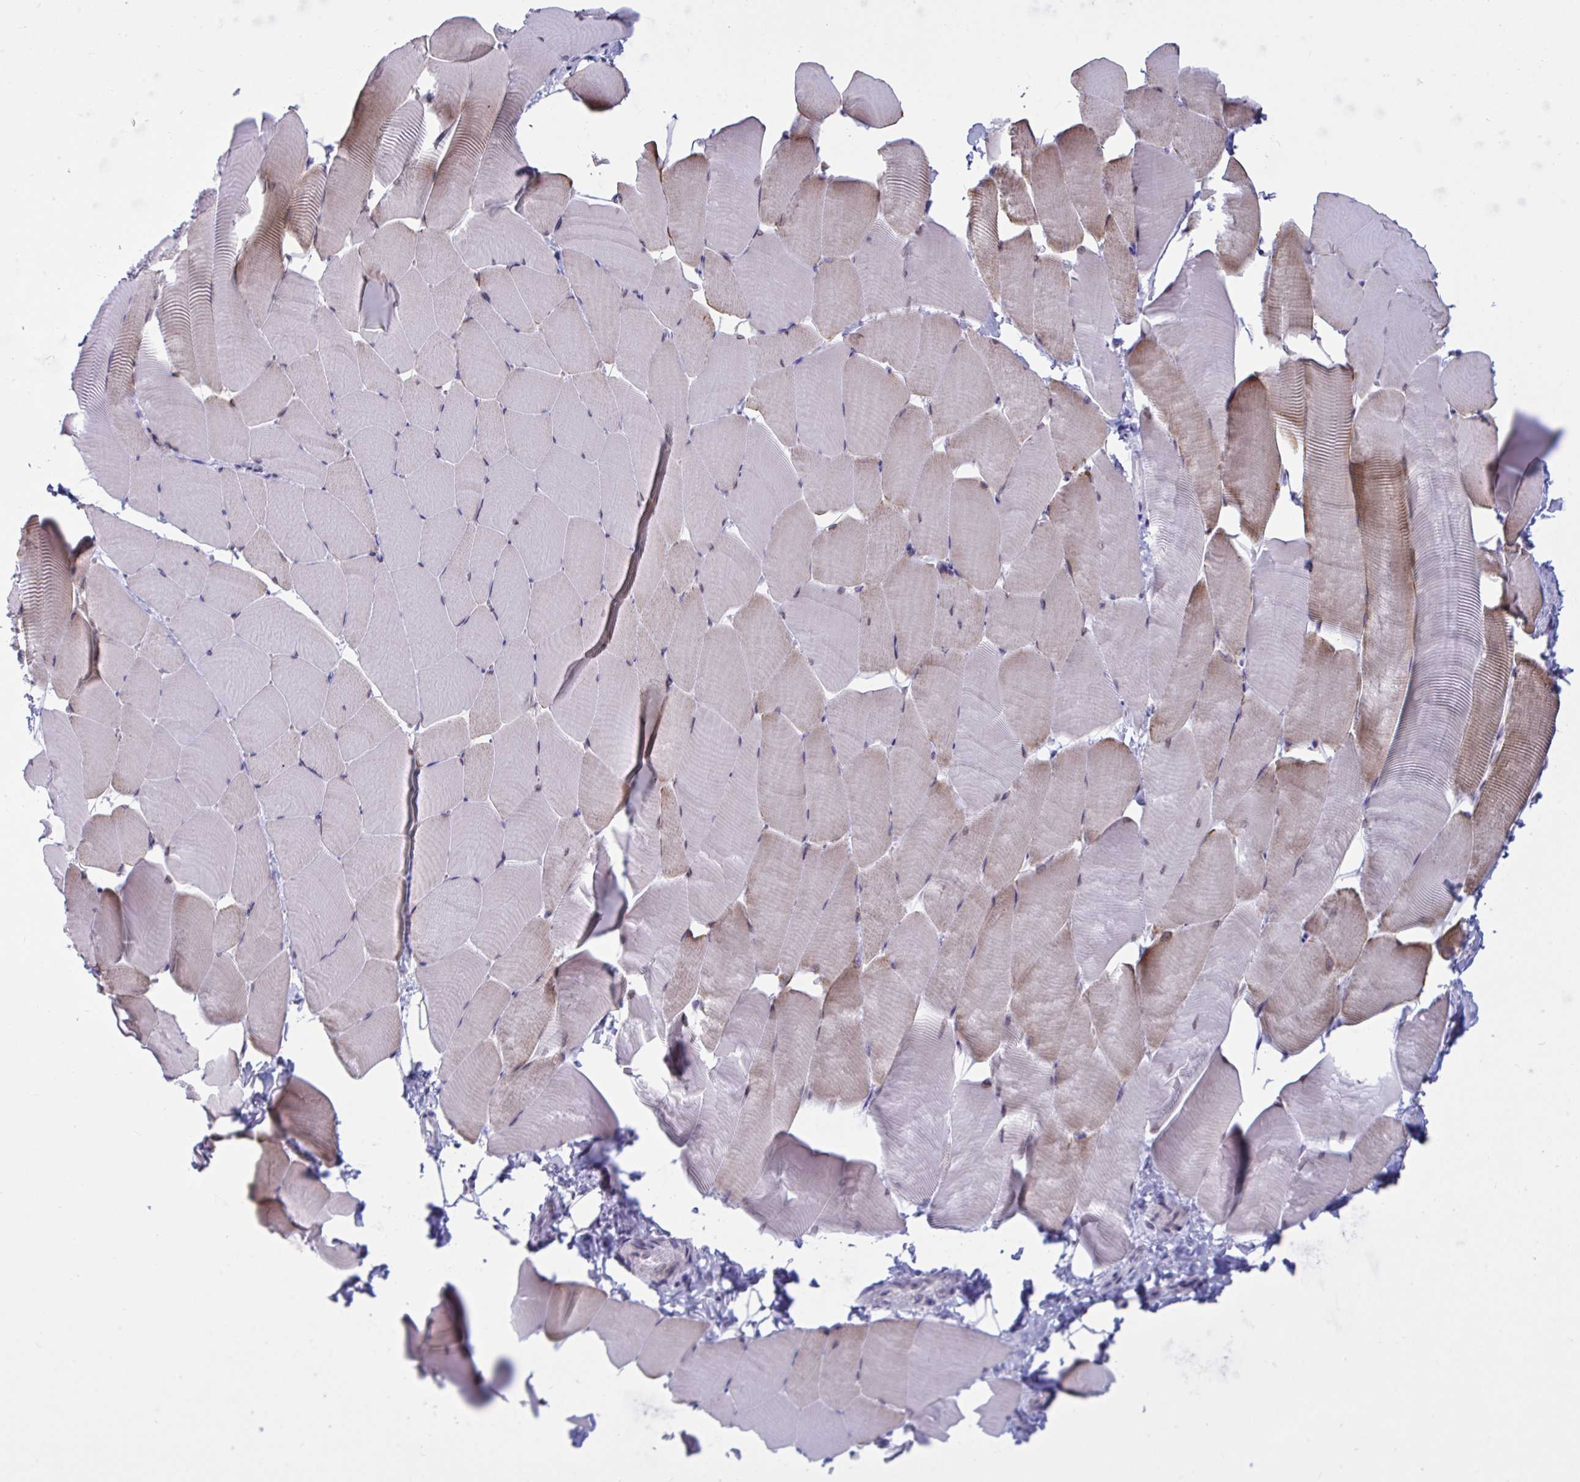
{"staining": {"intensity": "weak", "quantity": "<25%", "location": "cytoplasmic/membranous"}, "tissue": "skeletal muscle", "cell_type": "Myocytes", "image_type": "normal", "snomed": [{"axis": "morphology", "description": "Normal tissue, NOS"}, {"axis": "topography", "description": "Skeletal muscle"}], "caption": "Histopathology image shows no protein staining in myocytes of normal skeletal muscle.", "gene": "DOCK11", "patient": {"sex": "male", "age": 25}}